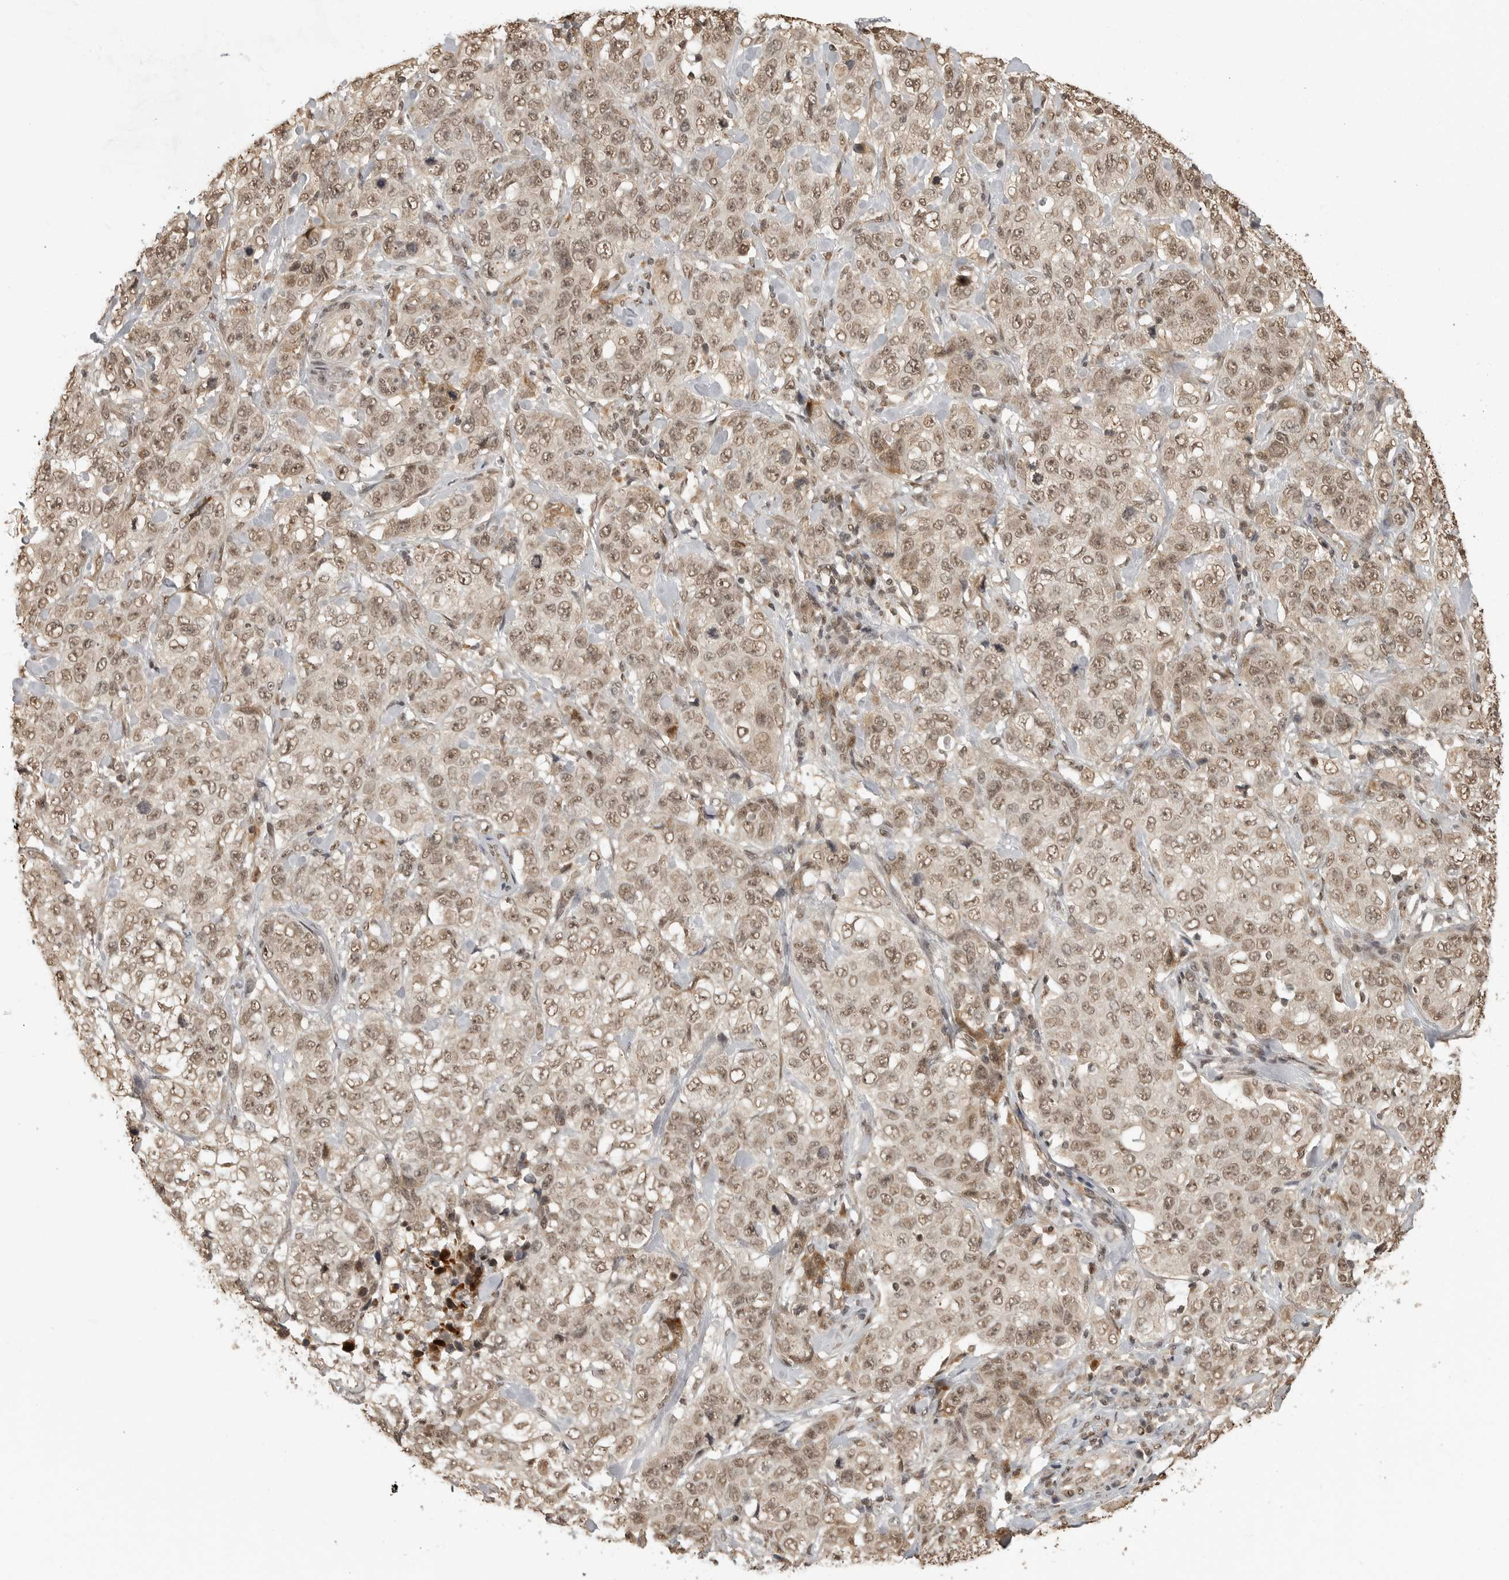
{"staining": {"intensity": "weak", "quantity": ">75%", "location": "nuclear"}, "tissue": "stomach cancer", "cell_type": "Tumor cells", "image_type": "cancer", "snomed": [{"axis": "morphology", "description": "Adenocarcinoma, NOS"}, {"axis": "topography", "description": "Stomach"}], "caption": "The photomicrograph reveals a brown stain indicating the presence of a protein in the nuclear of tumor cells in stomach adenocarcinoma.", "gene": "CLOCK", "patient": {"sex": "male", "age": 48}}